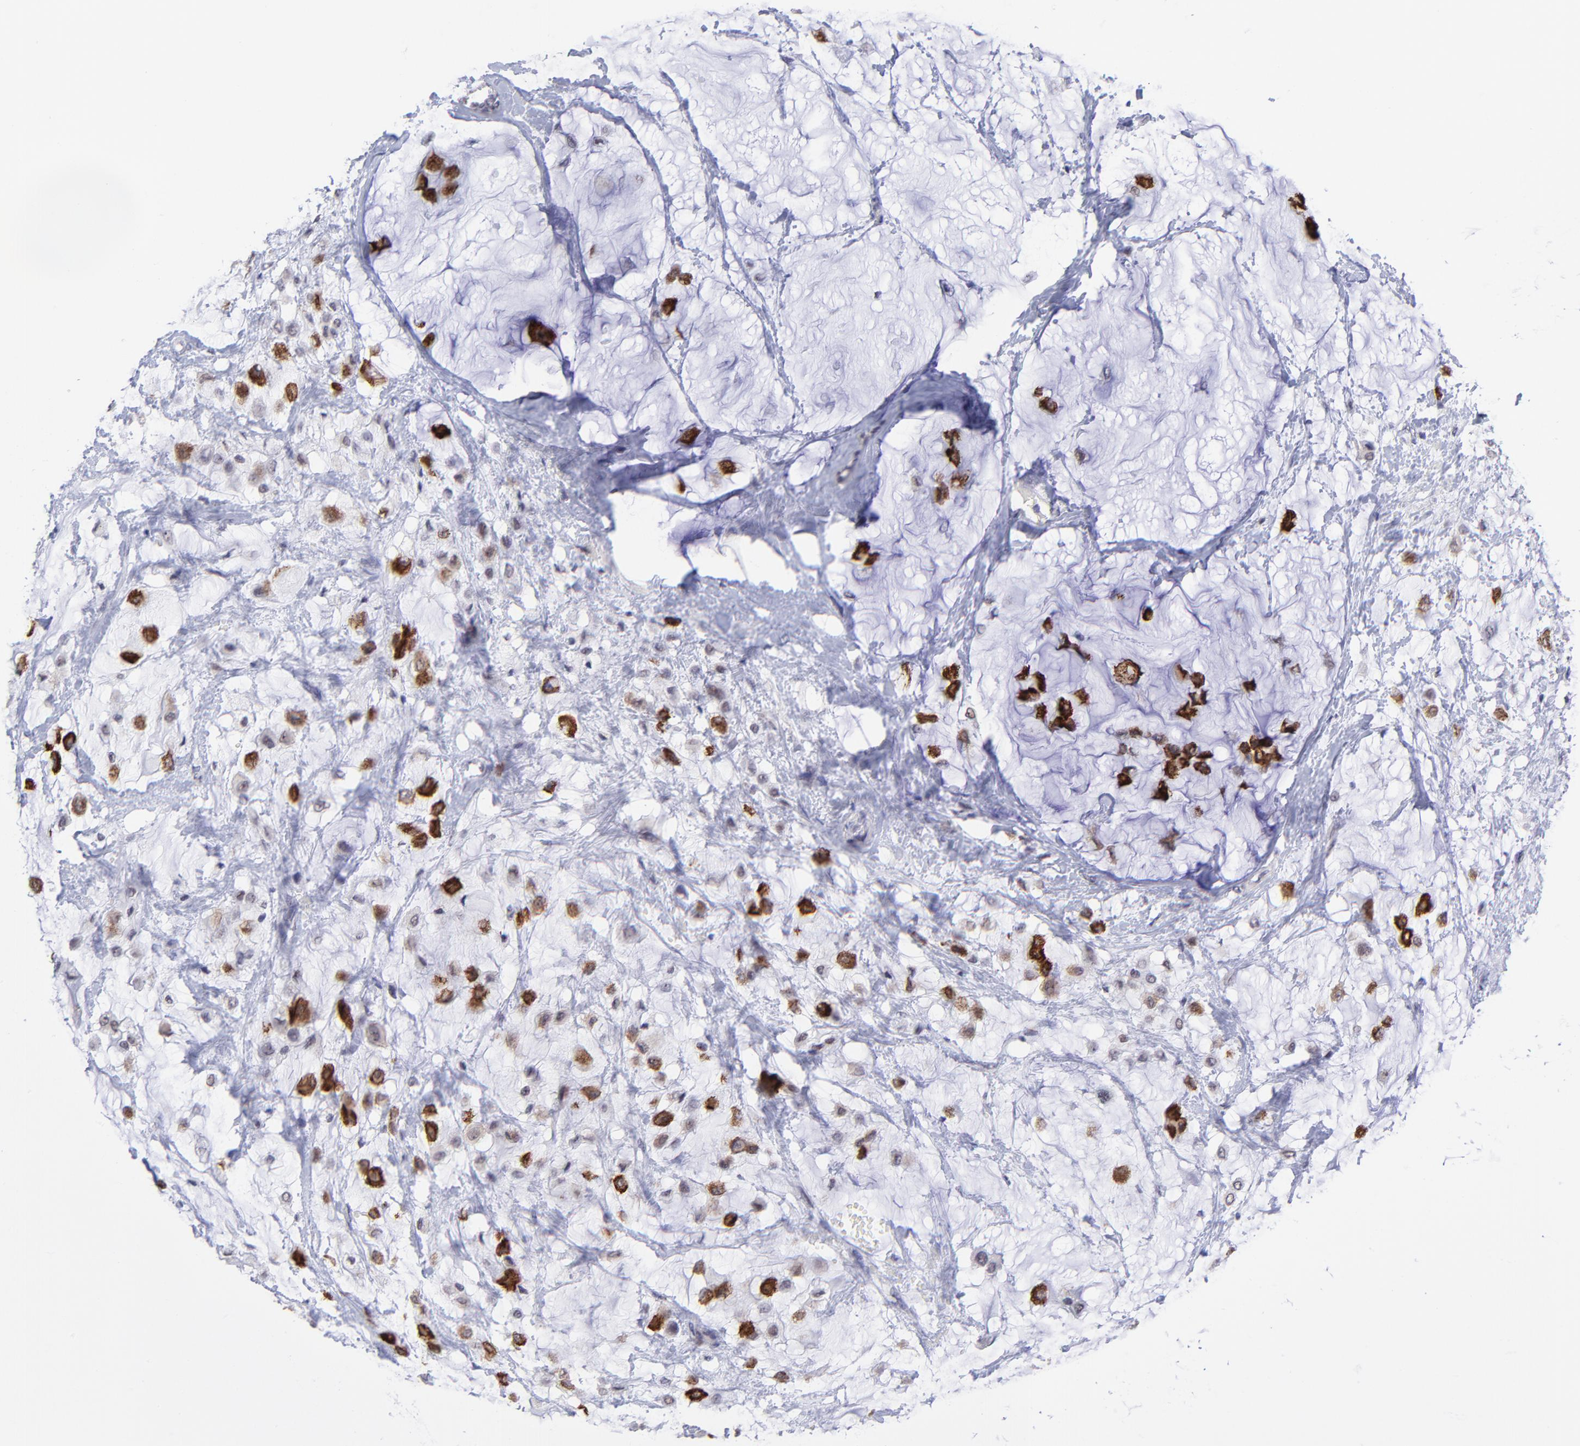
{"staining": {"intensity": "strong", "quantity": "25%-75%", "location": "cytoplasmic/membranous"}, "tissue": "breast cancer", "cell_type": "Tumor cells", "image_type": "cancer", "snomed": [{"axis": "morphology", "description": "Duct carcinoma"}, {"axis": "topography", "description": "Breast"}], "caption": "Breast infiltrating ductal carcinoma stained for a protein shows strong cytoplasmic/membranous positivity in tumor cells.", "gene": "SOX6", "patient": {"sex": "female", "age": 39}}